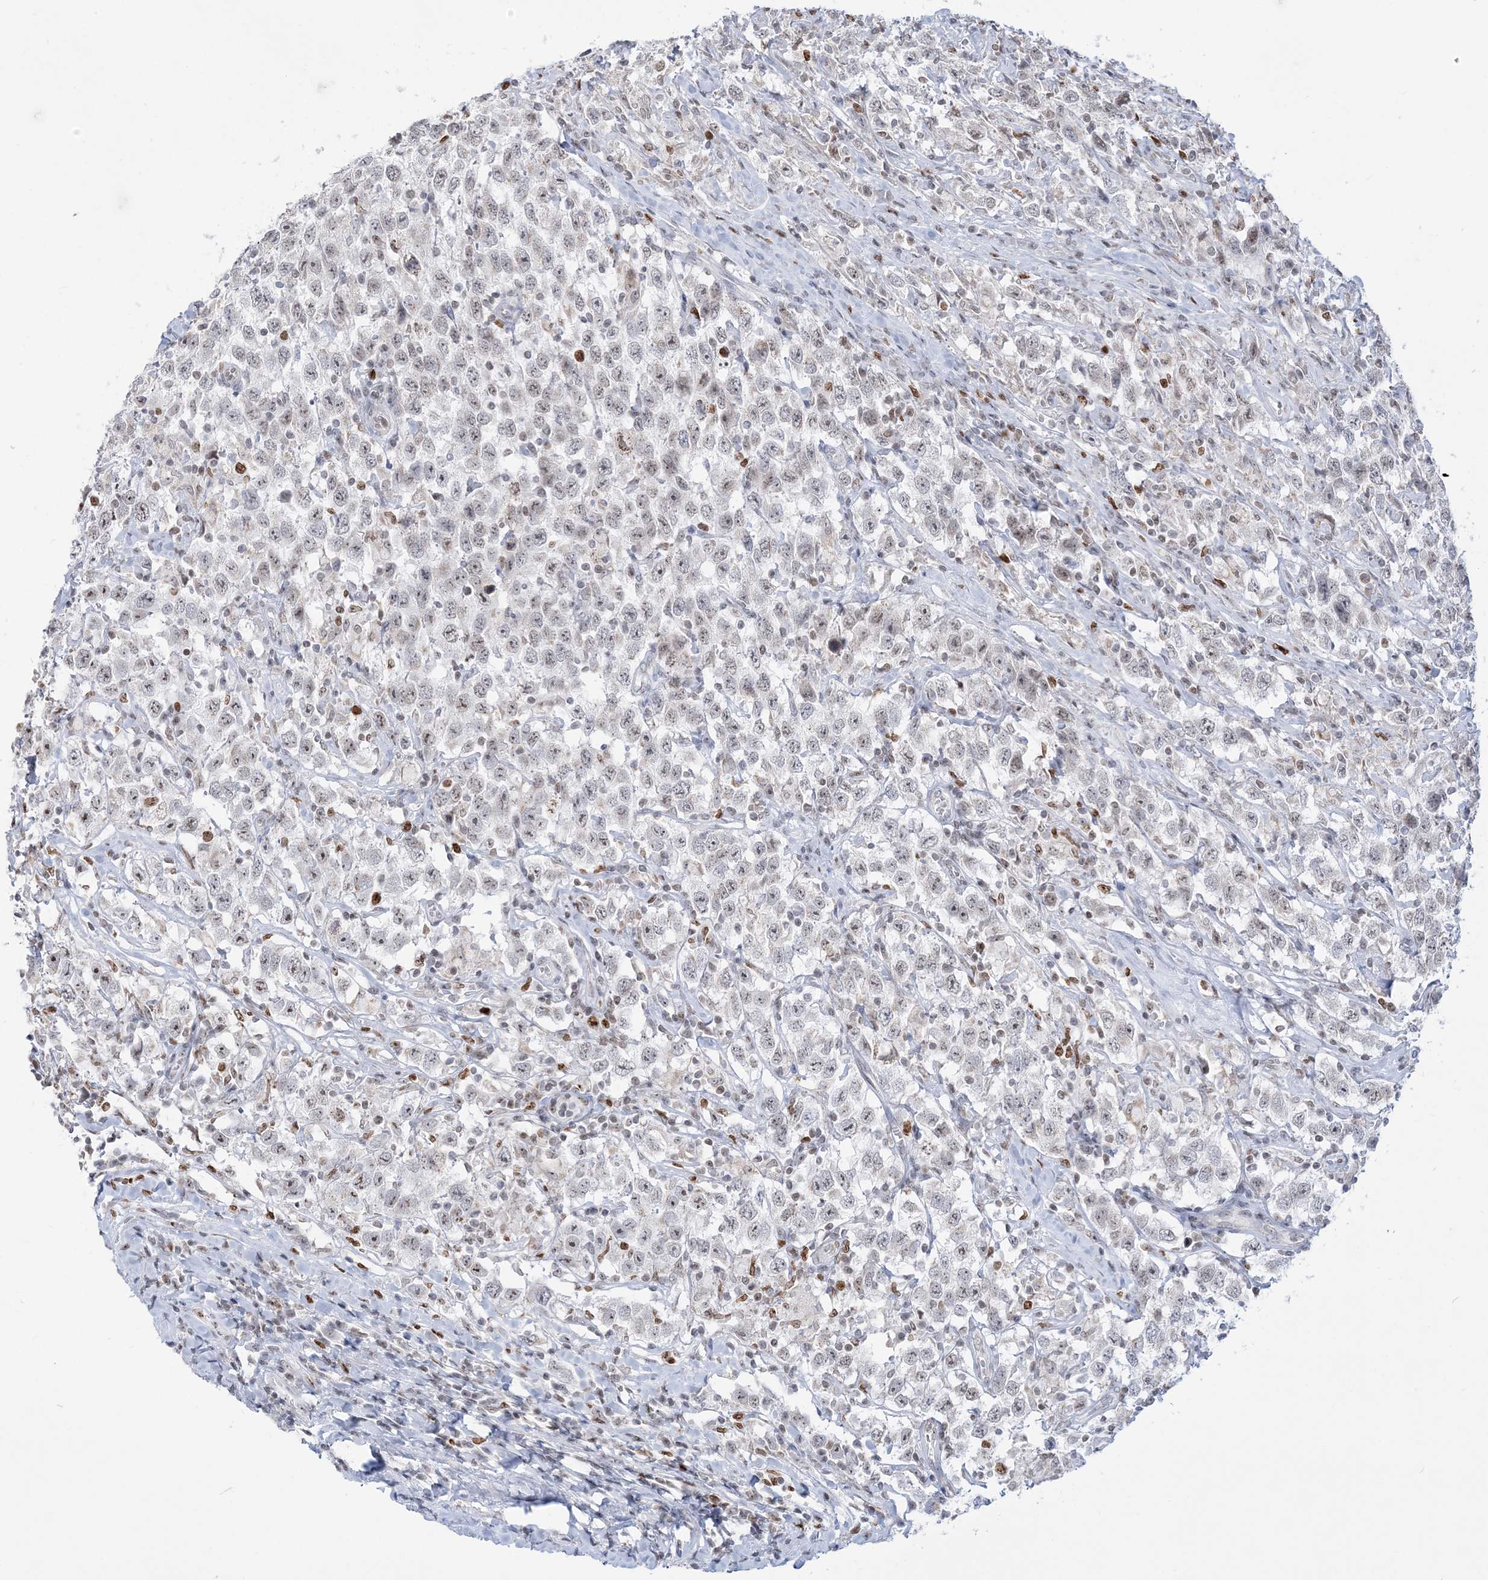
{"staining": {"intensity": "weak", "quantity": "25%-75%", "location": "nuclear"}, "tissue": "testis cancer", "cell_type": "Tumor cells", "image_type": "cancer", "snomed": [{"axis": "morphology", "description": "Seminoma, NOS"}, {"axis": "topography", "description": "Testis"}], "caption": "Human testis cancer stained with a protein marker demonstrates weak staining in tumor cells.", "gene": "DDX21", "patient": {"sex": "male", "age": 41}}